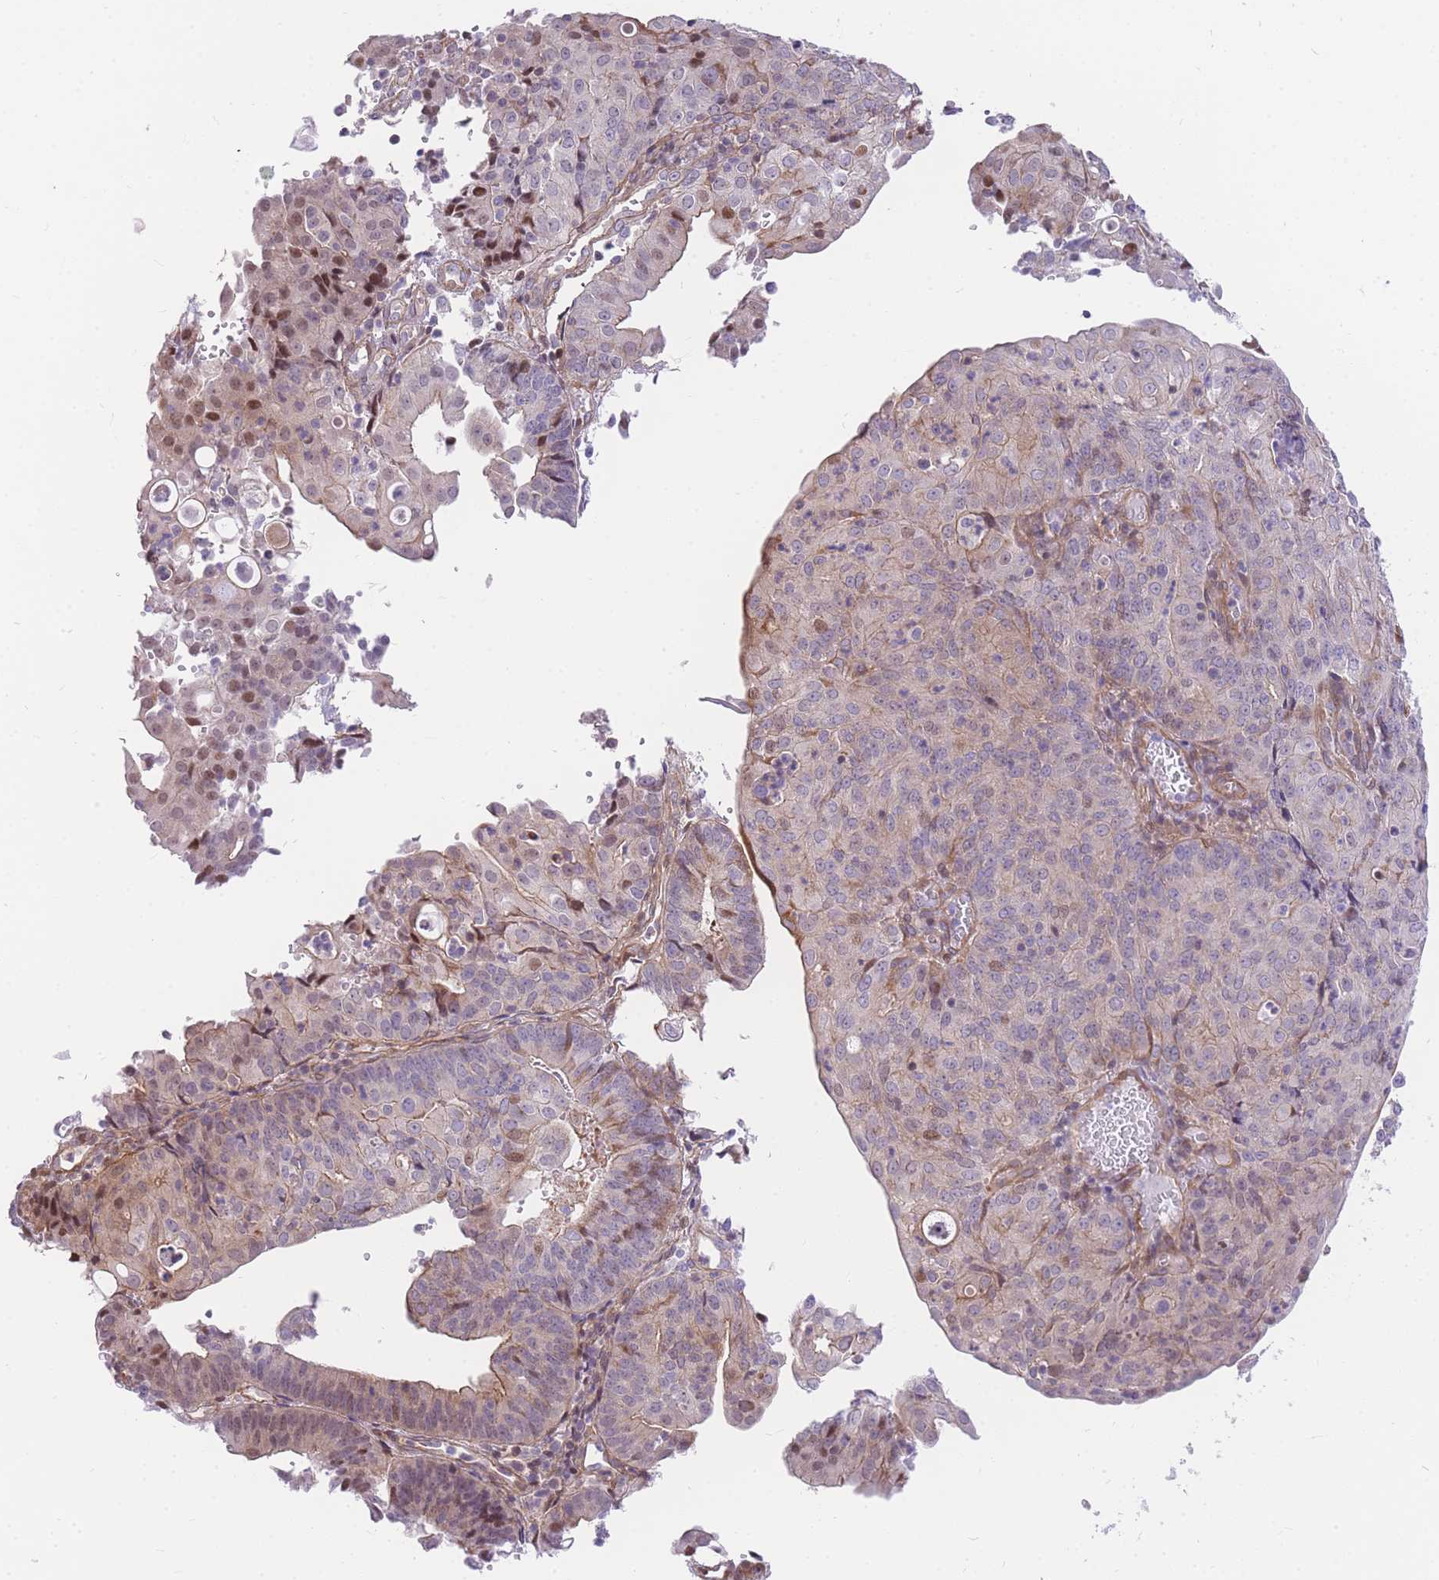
{"staining": {"intensity": "moderate", "quantity": "<25%", "location": "cytoplasmic/membranous,nuclear"}, "tissue": "endometrial cancer", "cell_type": "Tumor cells", "image_type": "cancer", "snomed": [{"axis": "morphology", "description": "Adenocarcinoma, NOS"}, {"axis": "topography", "description": "Endometrium"}], "caption": "Endometrial adenocarcinoma tissue shows moderate cytoplasmic/membranous and nuclear positivity in approximately <25% of tumor cells, visualized by immunohistochemistry.", "gene": "S100PBP", "patient": {"sex": "female", "age": 56}}